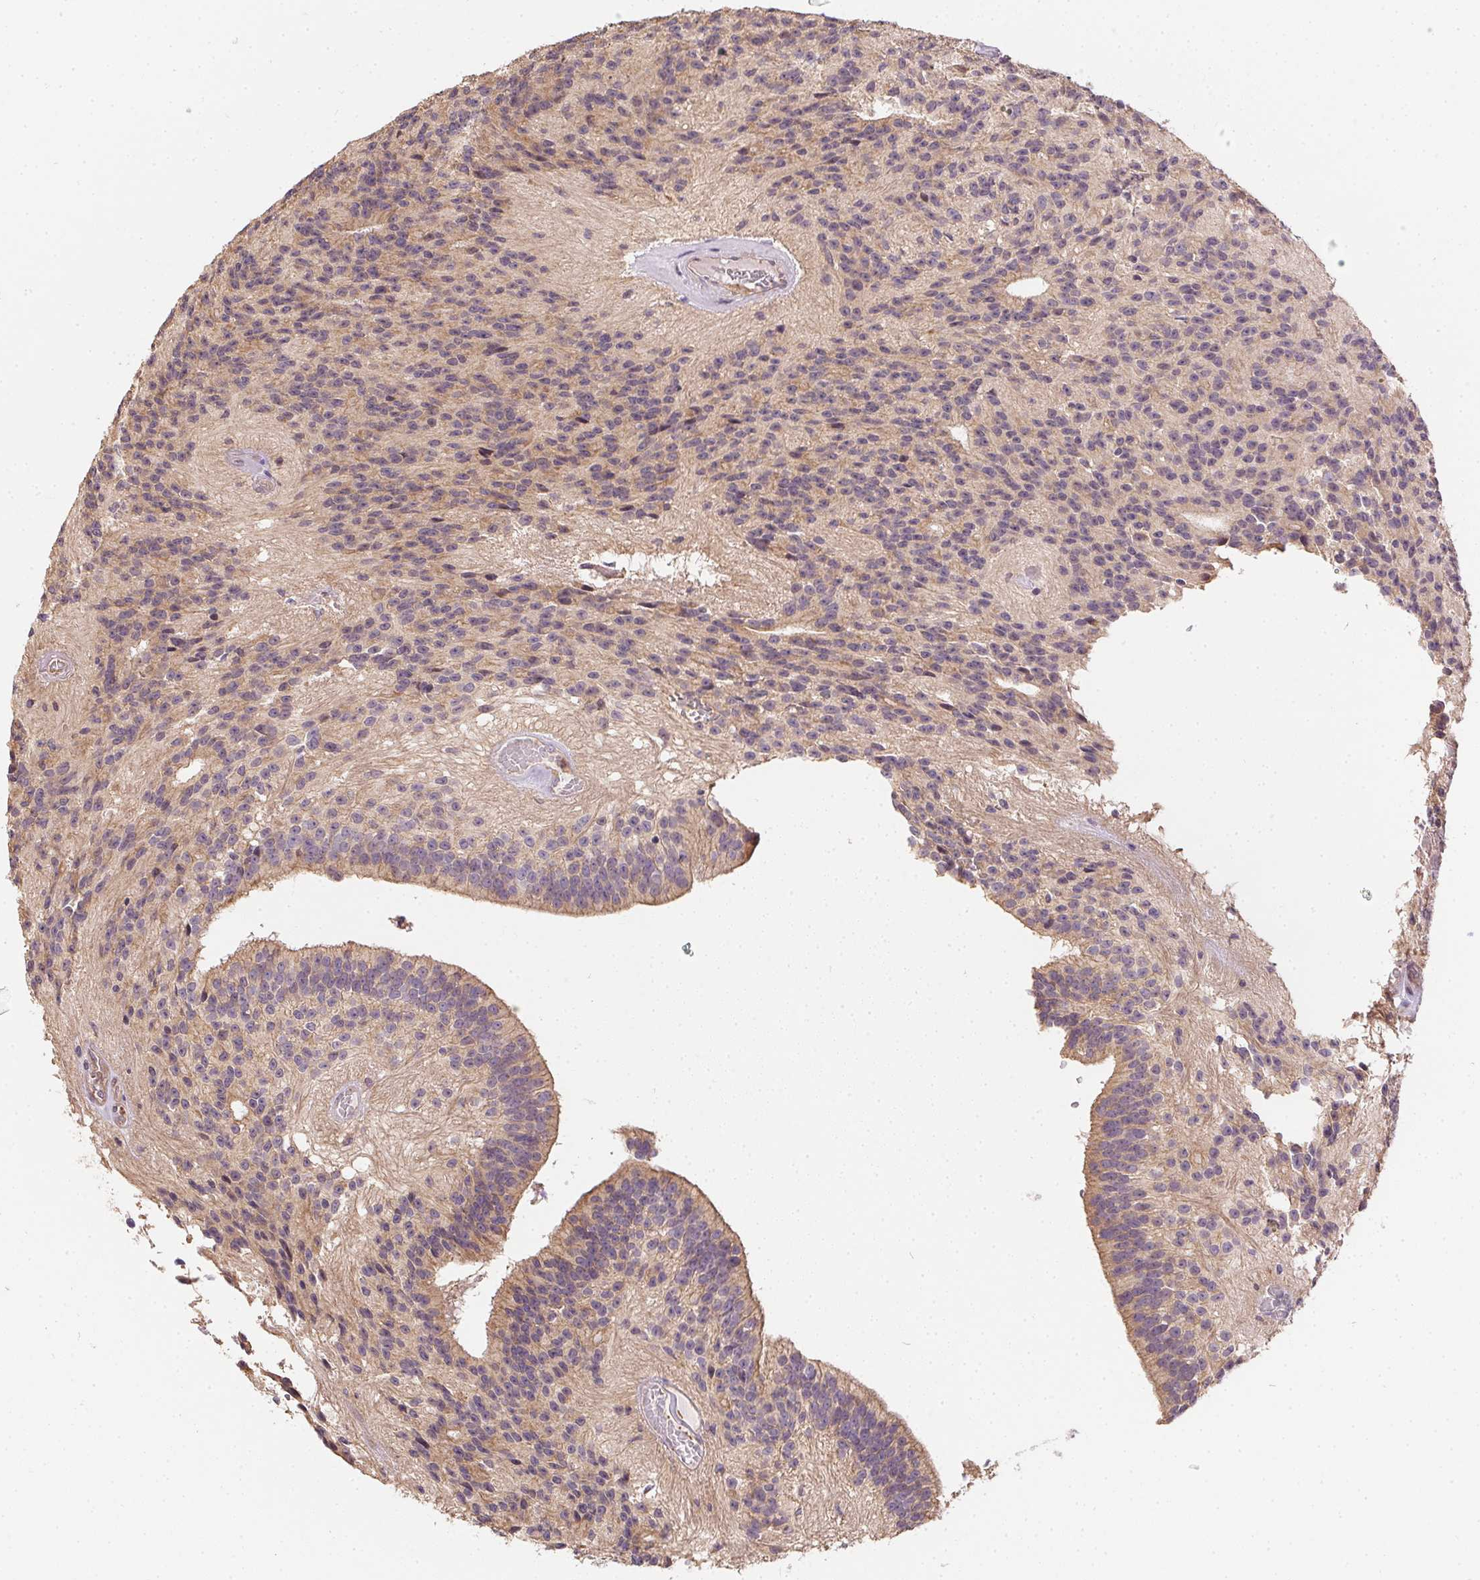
{"staining": {"intensity": "negative", "quantity": "none", "location": "none"}, "tissue": "glioma", "cell_type": "Tumor cells", "image_type": "cancer", "snomed": [{"axis": "morphology", "description": "Glioma, malignant, Low grade"}, {"axis": "topography", "description": "Brain"}], "caption": "IHC of human low-grade glioma (malignant) demonstrates no positivity in tumor cells.", "gene": "REV3L", "patient": {"sex": "male", "age": 31}}